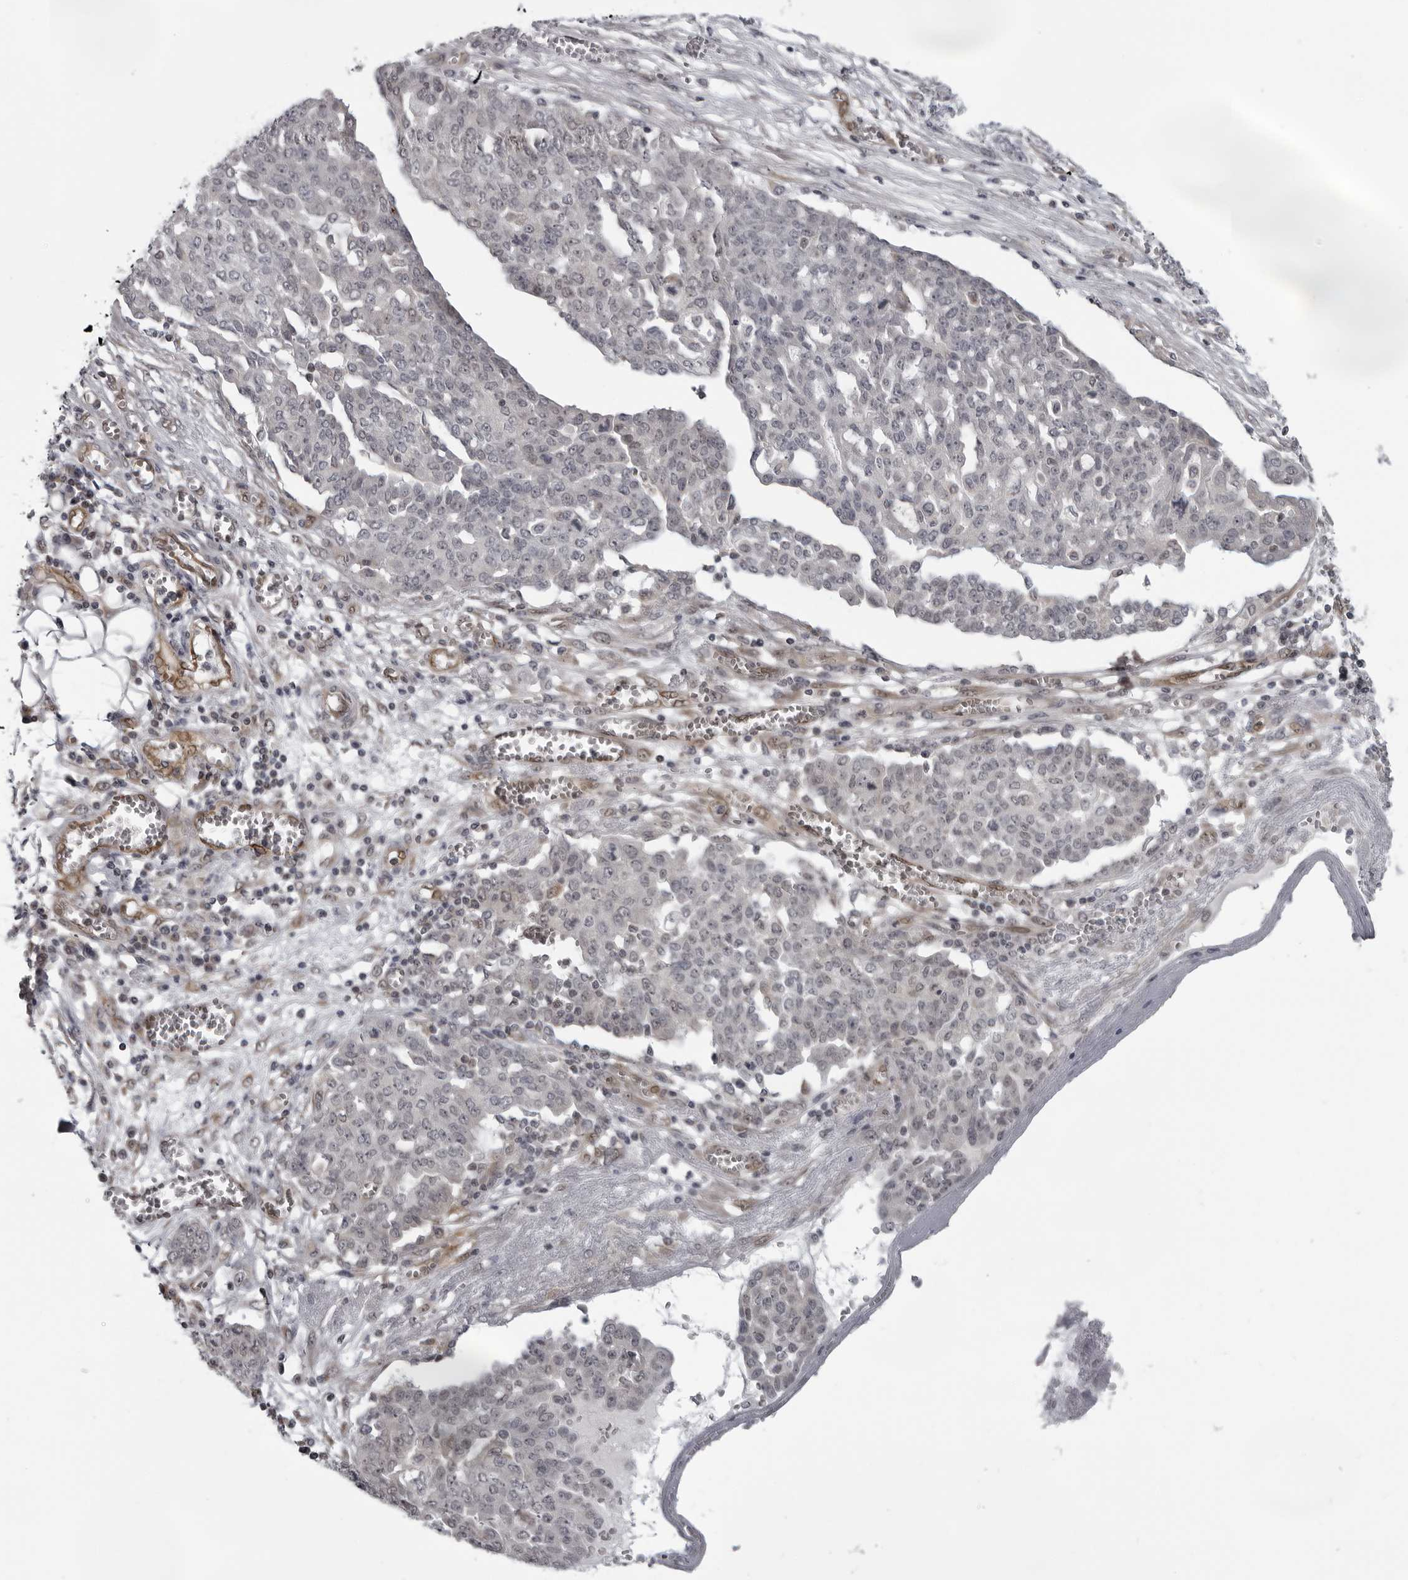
{"staining": {"intensity": "weak", "quantity": "<25%", "location": "nuclear"}, "tissue": "ovarian cancer", "cell_type": "Tumor cells", "image_type": "cancer", "snomed": [{"axis": "morphology", "description": "Cystadenocarcinoma, serous, NOS"}, {"axis": "topography", "description": "Soft tissue"}, {"axis": "topography", "description": "Ovary"}], "caption": "The image displays no significant positivity in tumor cells of serous cystadenocarcinoma (ovarian).", "gene": "MAPK12", "patient": {"sex": "female", "age": 57}}